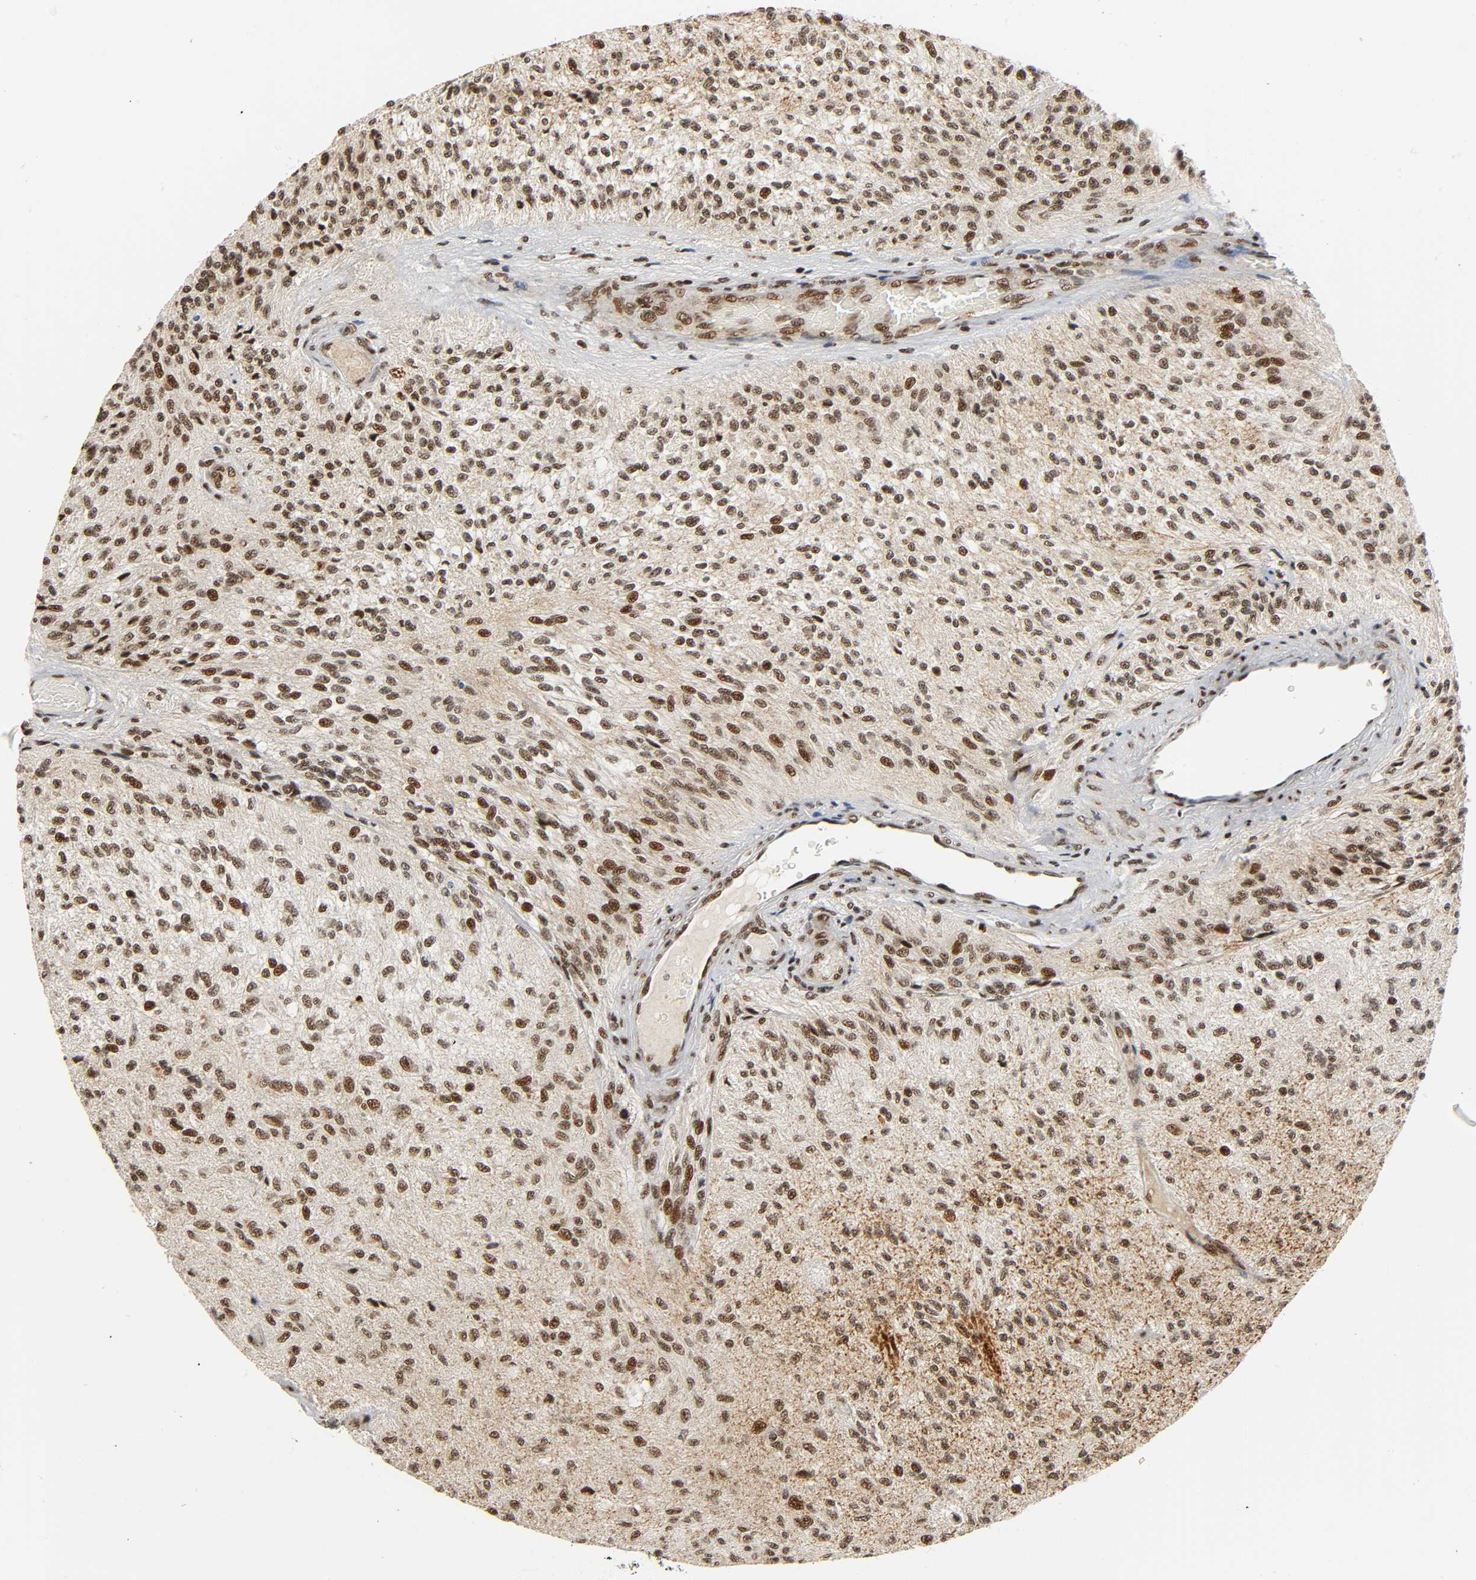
{"staining": {"intensity": "strong", "quantity": ">75%", "location": "nuclear"}, "tissue": "glioma", "cell_type": "Tumor cells", "image_type": "cancer", "snomed": [{"axis": "morphology", "description": "Normal tissue, NOS"}, {"axis": "morphology", "description": "Glioma, malignant, High grade"}, {"axis": "topography", "description": "Cerebral cortex"}], "caption": "Immunohistochemical staining of glioma shows high levels of strong nuclear staining in approximately >75% of tumor cells. Nuclei are stained in blue.", "gene": "CDK9", "patient": {"sex": "male", "age": 77}}